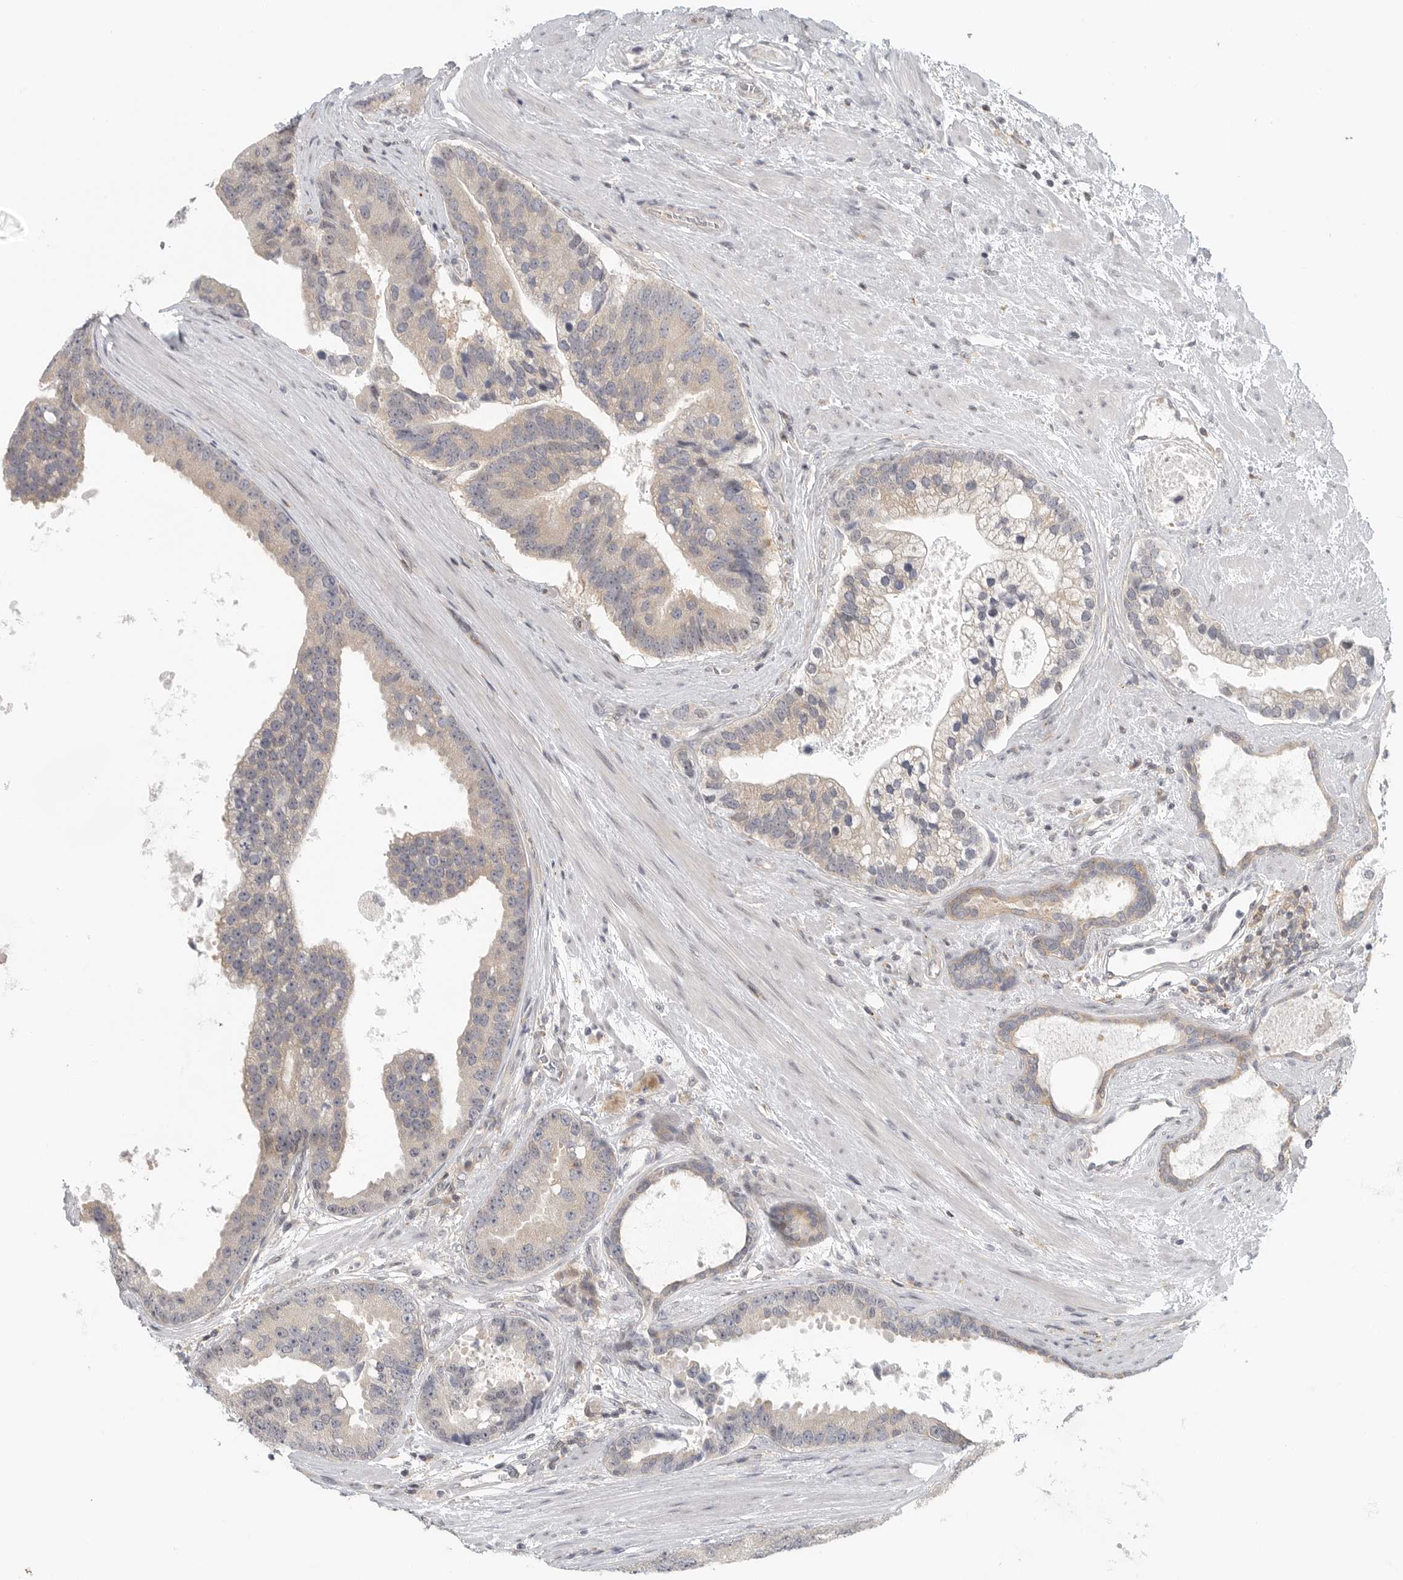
{"staining": {"intensity": "weak", "quantity": "<25%", "location": "cytoplasmic/membranous"}, "tissue": "prostate cancer", "cell_type": "Tumor cells", "image_type": "cancer", "snomed": [{"axis": "morphology", "description": "Adenocarcinoma, High grade"}, {"axis": "topography", "description": "Prostate"}], "caption": "IHC of prostate cancer (adenocarcinoma (high-grade)) demonstrates no expression in tumor cells.", "gene": "HDAC6", "patient": {"sex": "male", "age": 70}}